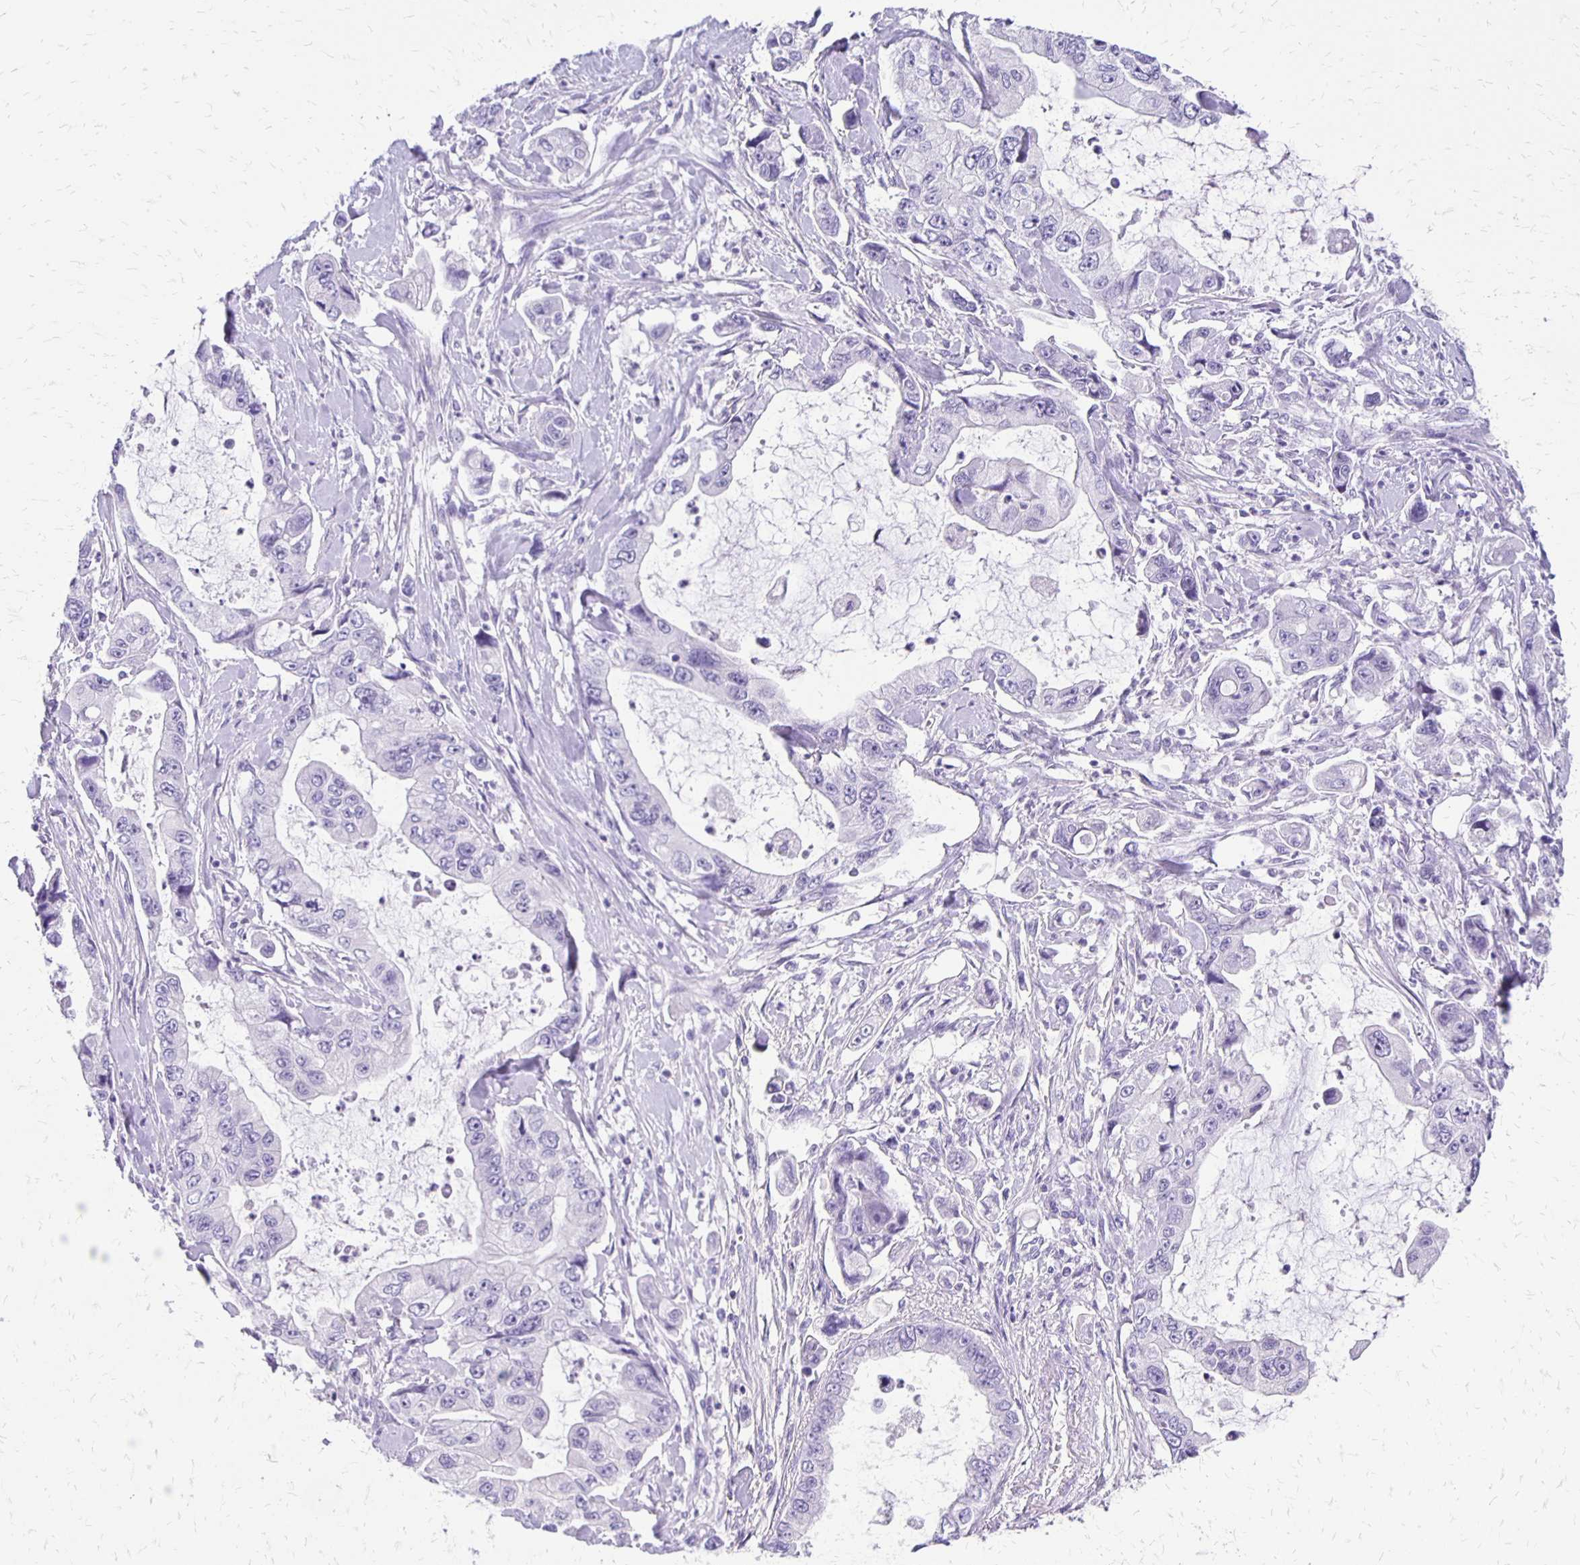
{"staining": {"intensity": "negative", "quantity": "none", "location": "none"}, "tissue": "stomach cancer", "cell_type": "Tumor cells", "image_type": "cancer", "snomed": [{"axis": "morphology", "description": "Adenocarcinoma, NOS"}, {"axis": "topography", "description": "Pancreas"}, {"axis": "topography", "description": "Stomach, upper"}, {"axis": "topography", "description": "Stomach"}], "caption": "IHC histopathology image of adenocarcinoma (stomach) stained for a protein (brown), which displays no positivity in tumor cells.", "gene": "ANKRD45", "patient": {"sex": "male", "age": 77}}